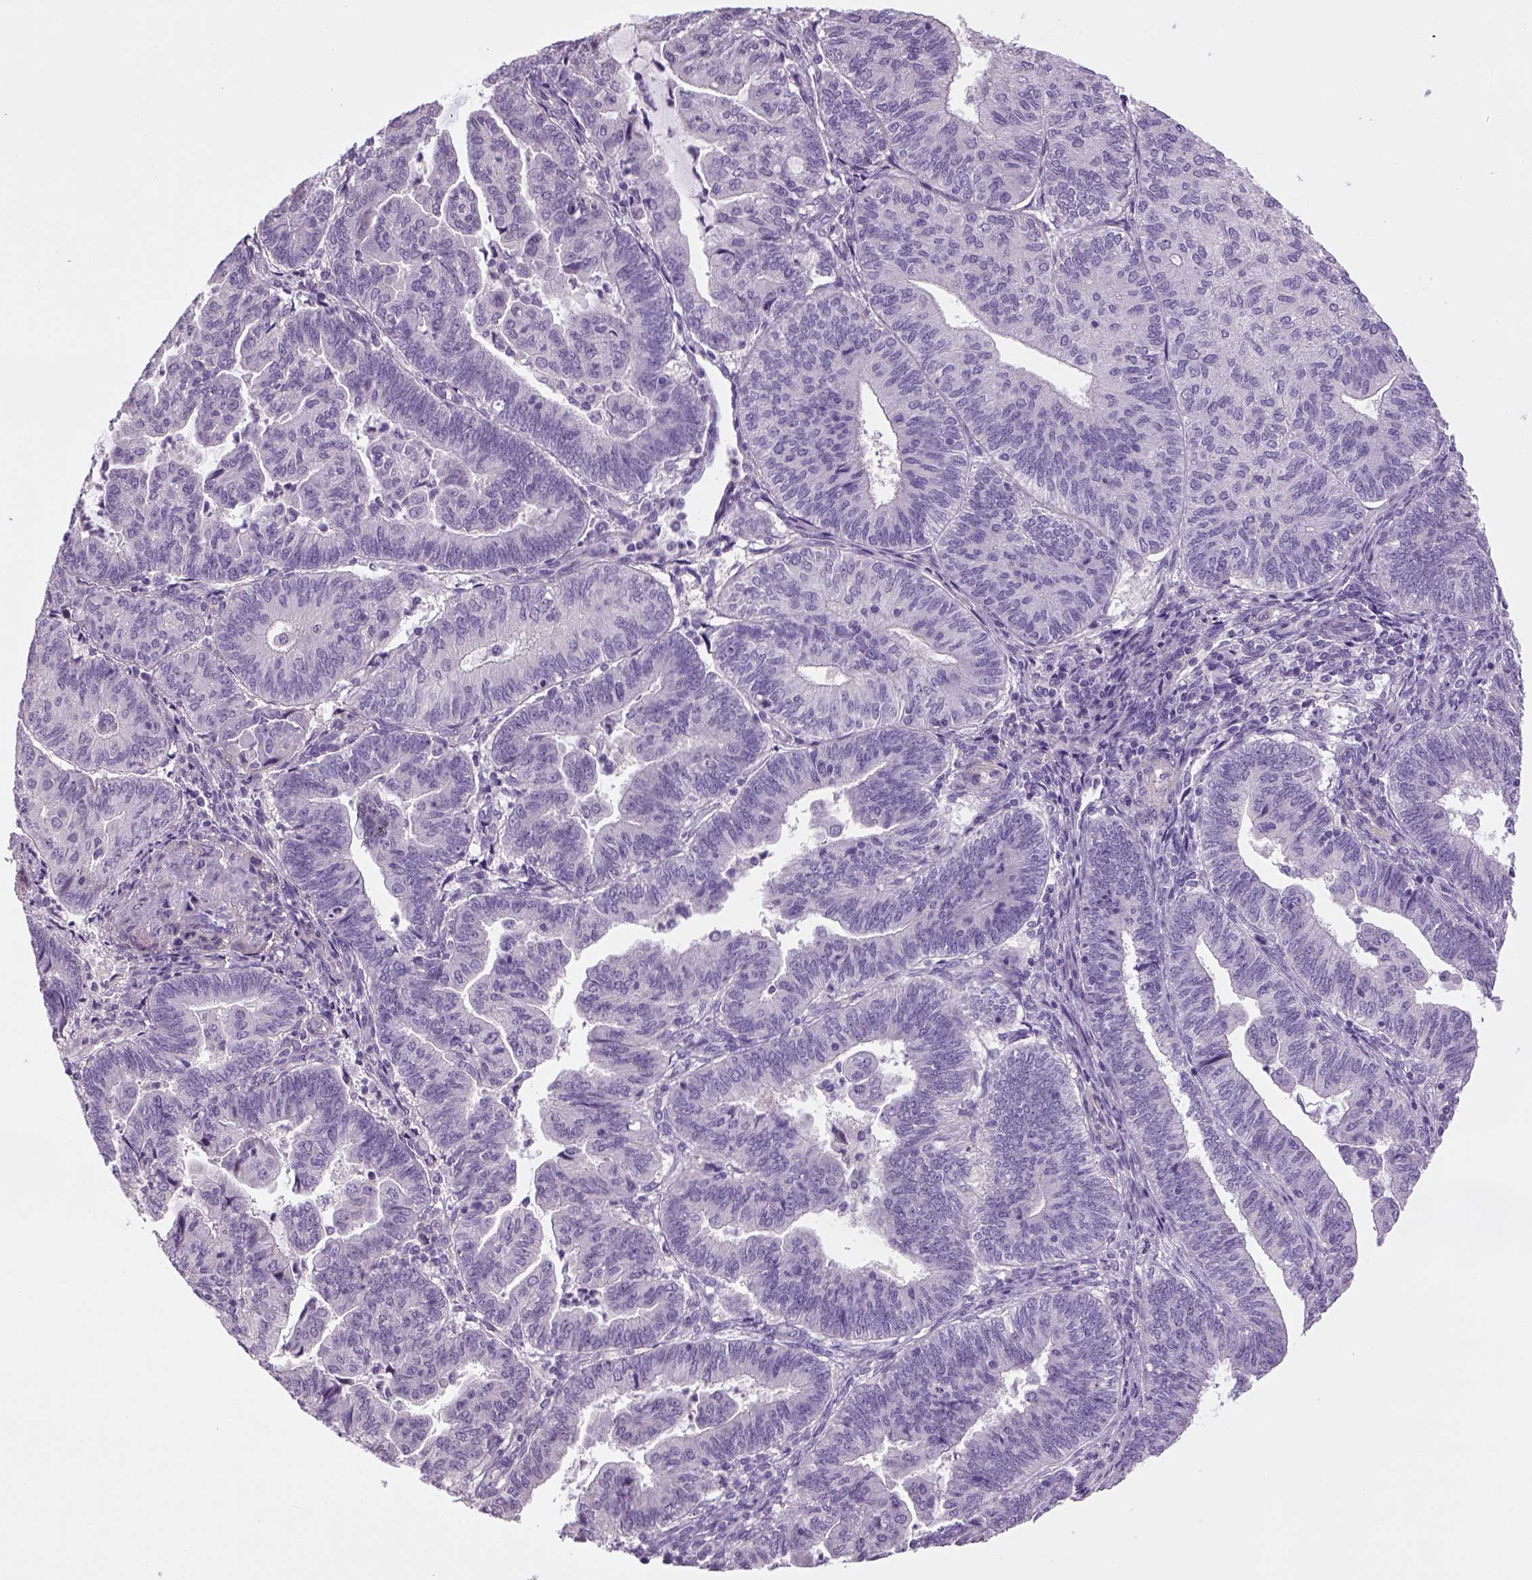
{"staining": {"intensity": "negative", "quantity": "none", "location": "none"}, "tissue": "endometrial cancer", "cell_type": "Tumor cells", "image_type": "cancer", "snomed": [{"axis": "morphology", "description": "Adenocarcinoma, NOS"}, {"axis": "topography", "description": "Endometrium"}], "caption": "This micrograph is of endometrial adenocarcinoma stained with immunohistochemistry (IHC) to label a protein in brown with the nuclei are counter-stained blue. There is no staining in tumor cells.", "gene": "ELOVL3", "patient": {"sex": "female", "age": 82}}